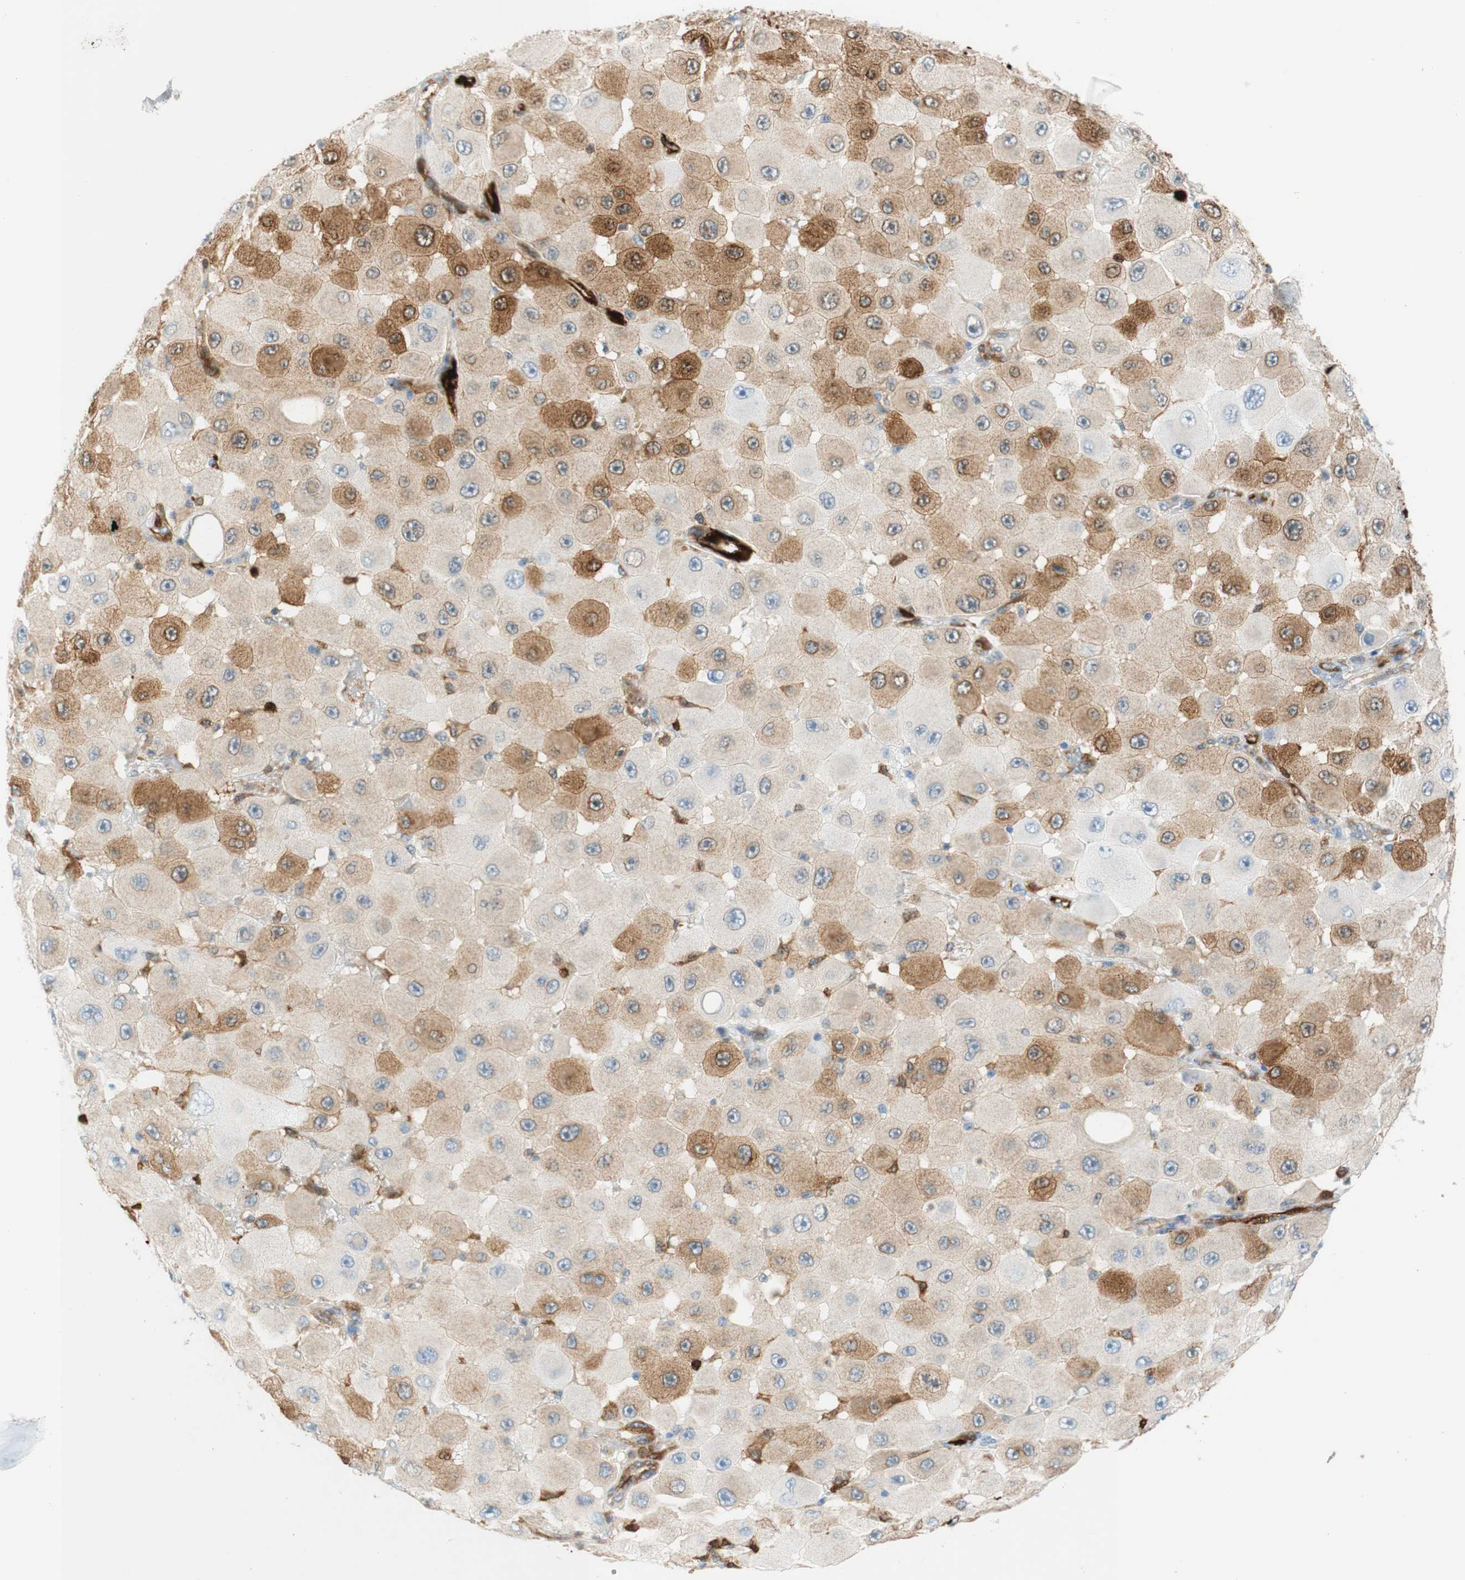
{"staining": {"intensity": "moderate", "quantity": "25%-75%", "location": "cytoplasmic/membranous"}, "tissue": "melanoma", "cell_type": "Tumor cells", "image_type": "cancer", "snomed": [{"axis": "morphology", "description": "Malignant melanoma, NOS"}, {"axis": "topography", "description": "Skin"}], "caption": "Immunohistochemistry (IHC) photomicrograph of neoplastic tissue: melanoma stained using immunohistochemistry shows medium levels of moderate protein expression localized specifically in the cytoplasmic/membranous of tumor cells, appearing as a cytoplasmic/membranous brown color.", "gene": "STMN1", "patient": {"sex": "female", "age": 81}}